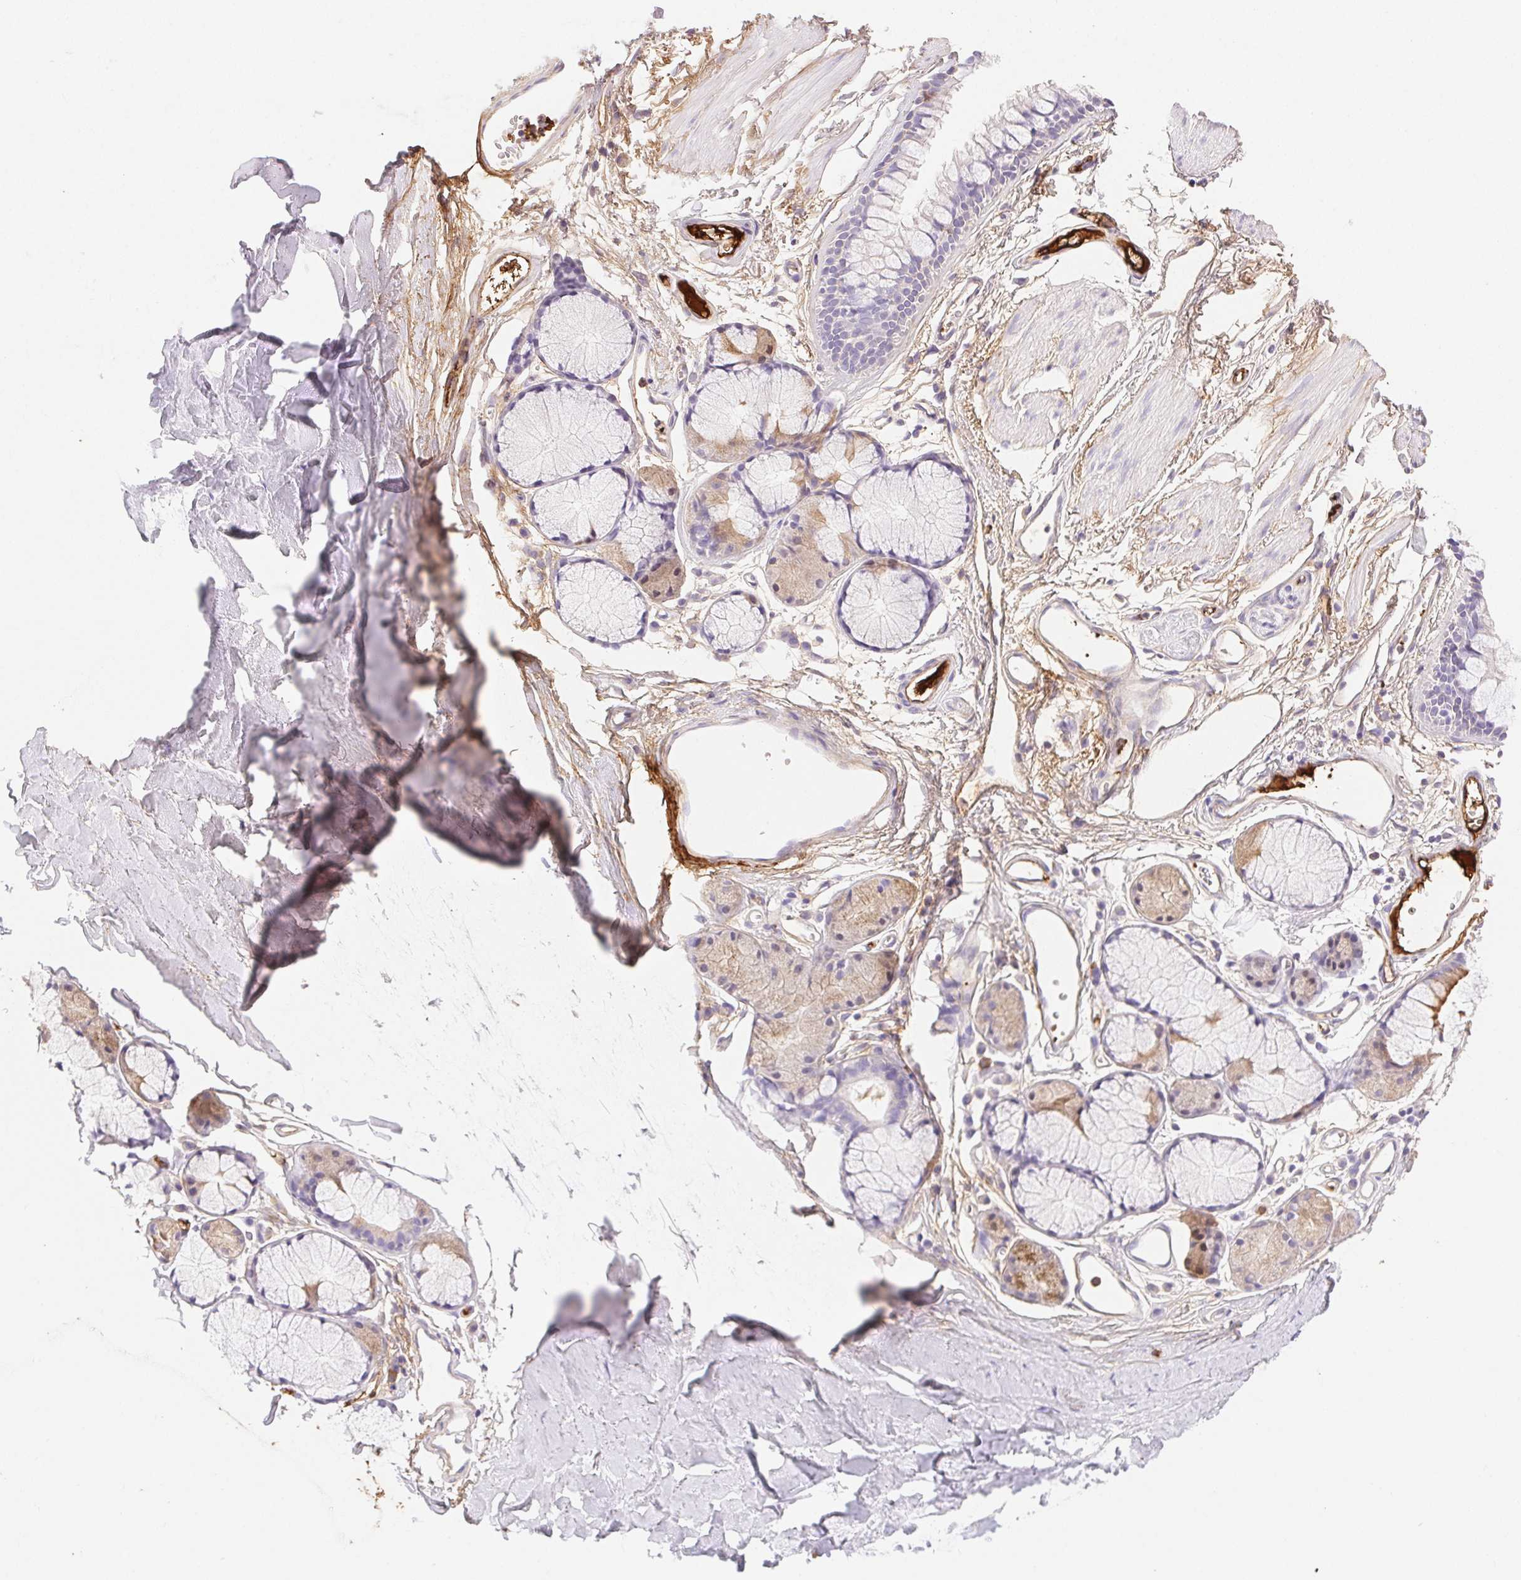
{"staining": {"intensity": "negative", "quantity": "none", "location": "none"}, "tissue": "adipose tissue", "cell_type": "Adipocytes", "image_type": "normal", "snomed": [{"axis": "morphology", "description": "Normal tissue, NOS"}, {"axis": "topography", "description": "Cartilage tissue"}, {"axis": "topography", "description": "Bronchus"}], "caption": "This is a image of immunohistochemistry (IHC) staining of benign adipose tissue, which shows no expression in adipocytes. The staining was performed using DAB (3,3'-diaminobenzidine) to visualize the protein expression in brown, while the nuclei were stained in blue with hematoxylin (Magnification: 20x).", "gene": "FGA", "patient": {"sex": "female", "age": 79}}